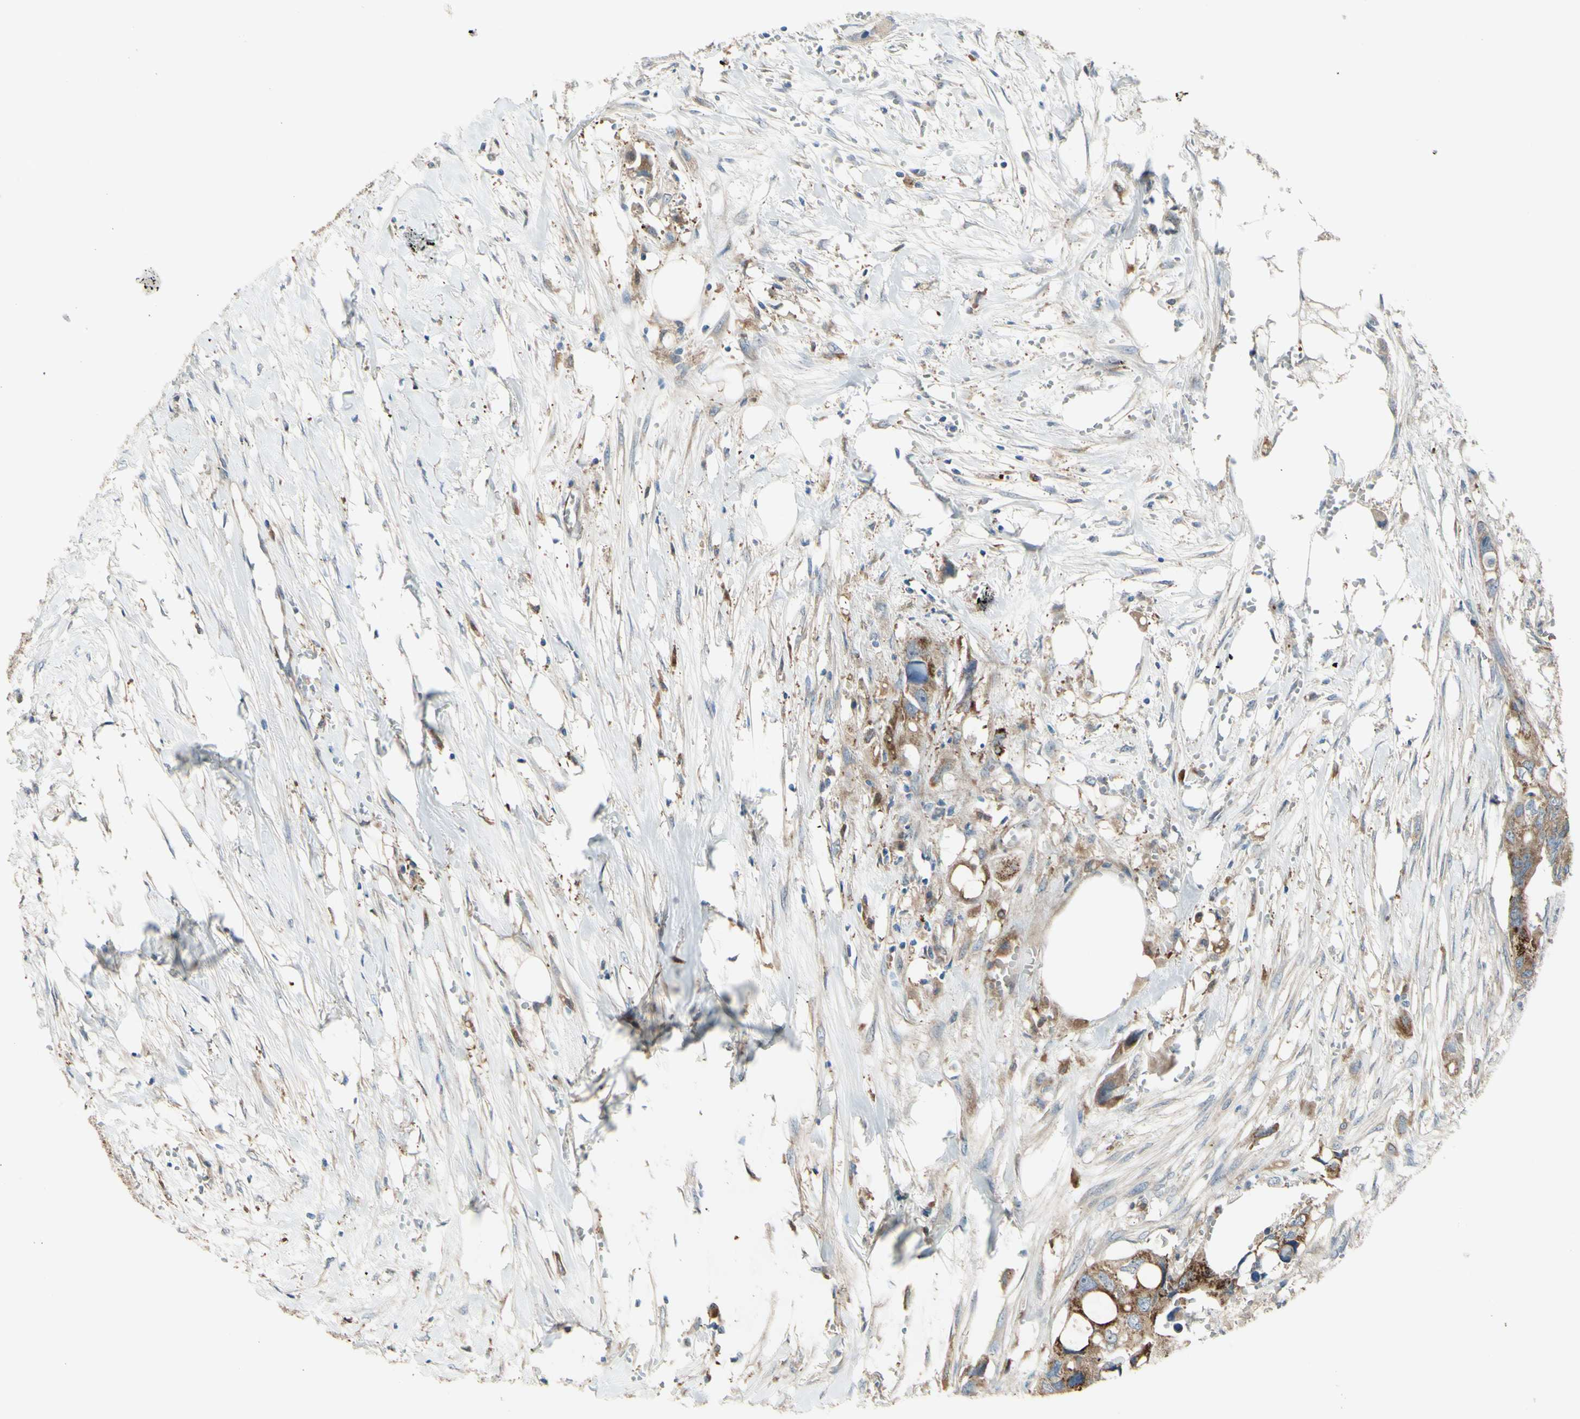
{"staining": {"intensity": "moderate", "quantity": ">75%", "location": "cytoplasmic/membranous"}, "tissue": "colorectal cancer", "cell_type": "Tumor cells", "image_type": "cancer", "snomed": [{"axis": "morphology", "description": "Adenocarcinoma, NOS"}, {"axis": "topography", "description": "Colon"}], "caption": "Moderate cytoplasmic/membranous expression for a protein is present in approximately >75% of tumor cells of colorectal cancer using immunohistochemistry.", "gene": "IGSF9B", "patient": {"sex": "female", "age": 57}}